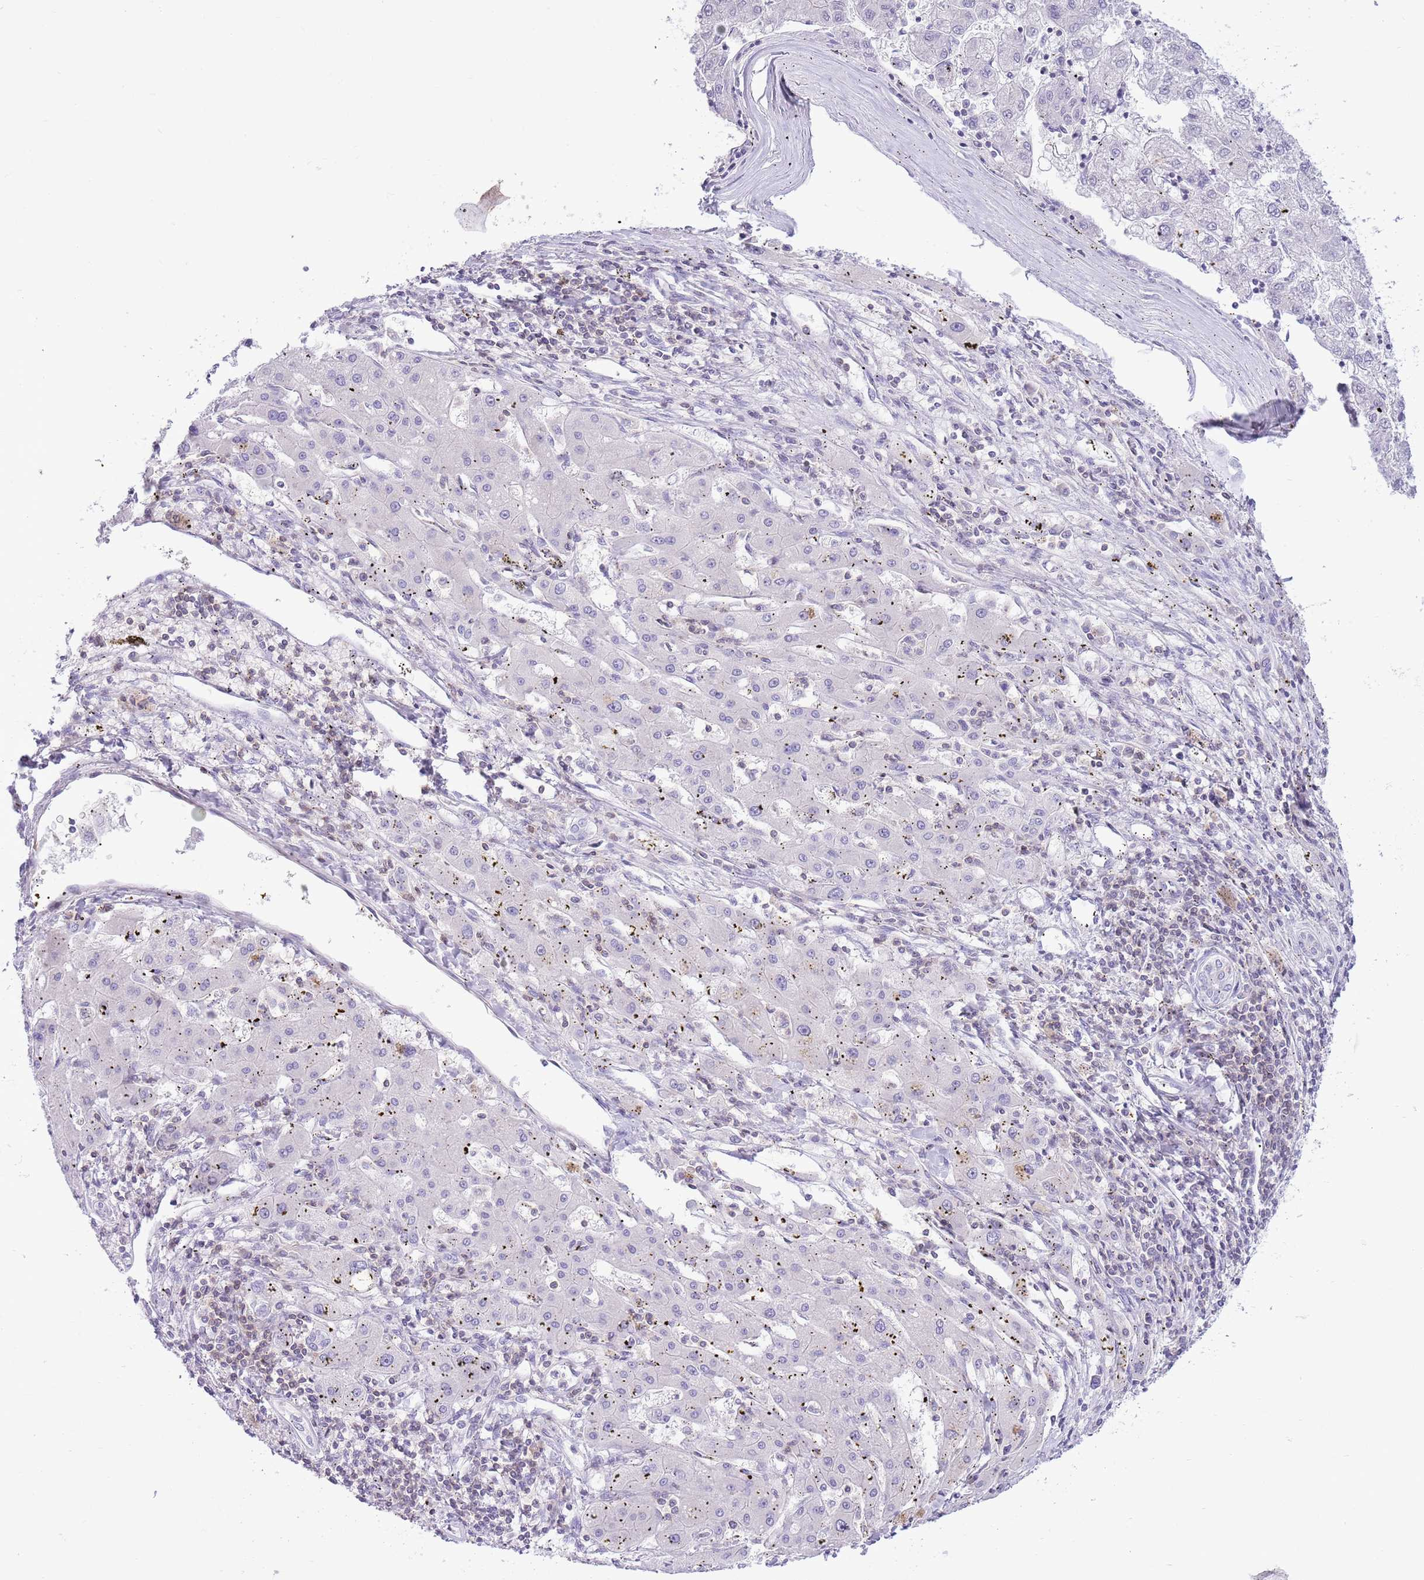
{"staining": {"intensity": "negative", "quantity": "none", "location": "none"}, "tissue": "liver cancer", "cell_type": "Tumor cells", "image_type": "cancer", "snomed": [{"axis": "morphology", "description": "Carcinoma, Hepatocellular, NOS"}, {"axis": "topography", "description": "Liver"}], "caption": "A micrograph of human liver hepatocellular carcinoma is negative for staining in tumor cells.", "gene": "OR4Q3", "patient": {"sex": "male", "age": 72}}